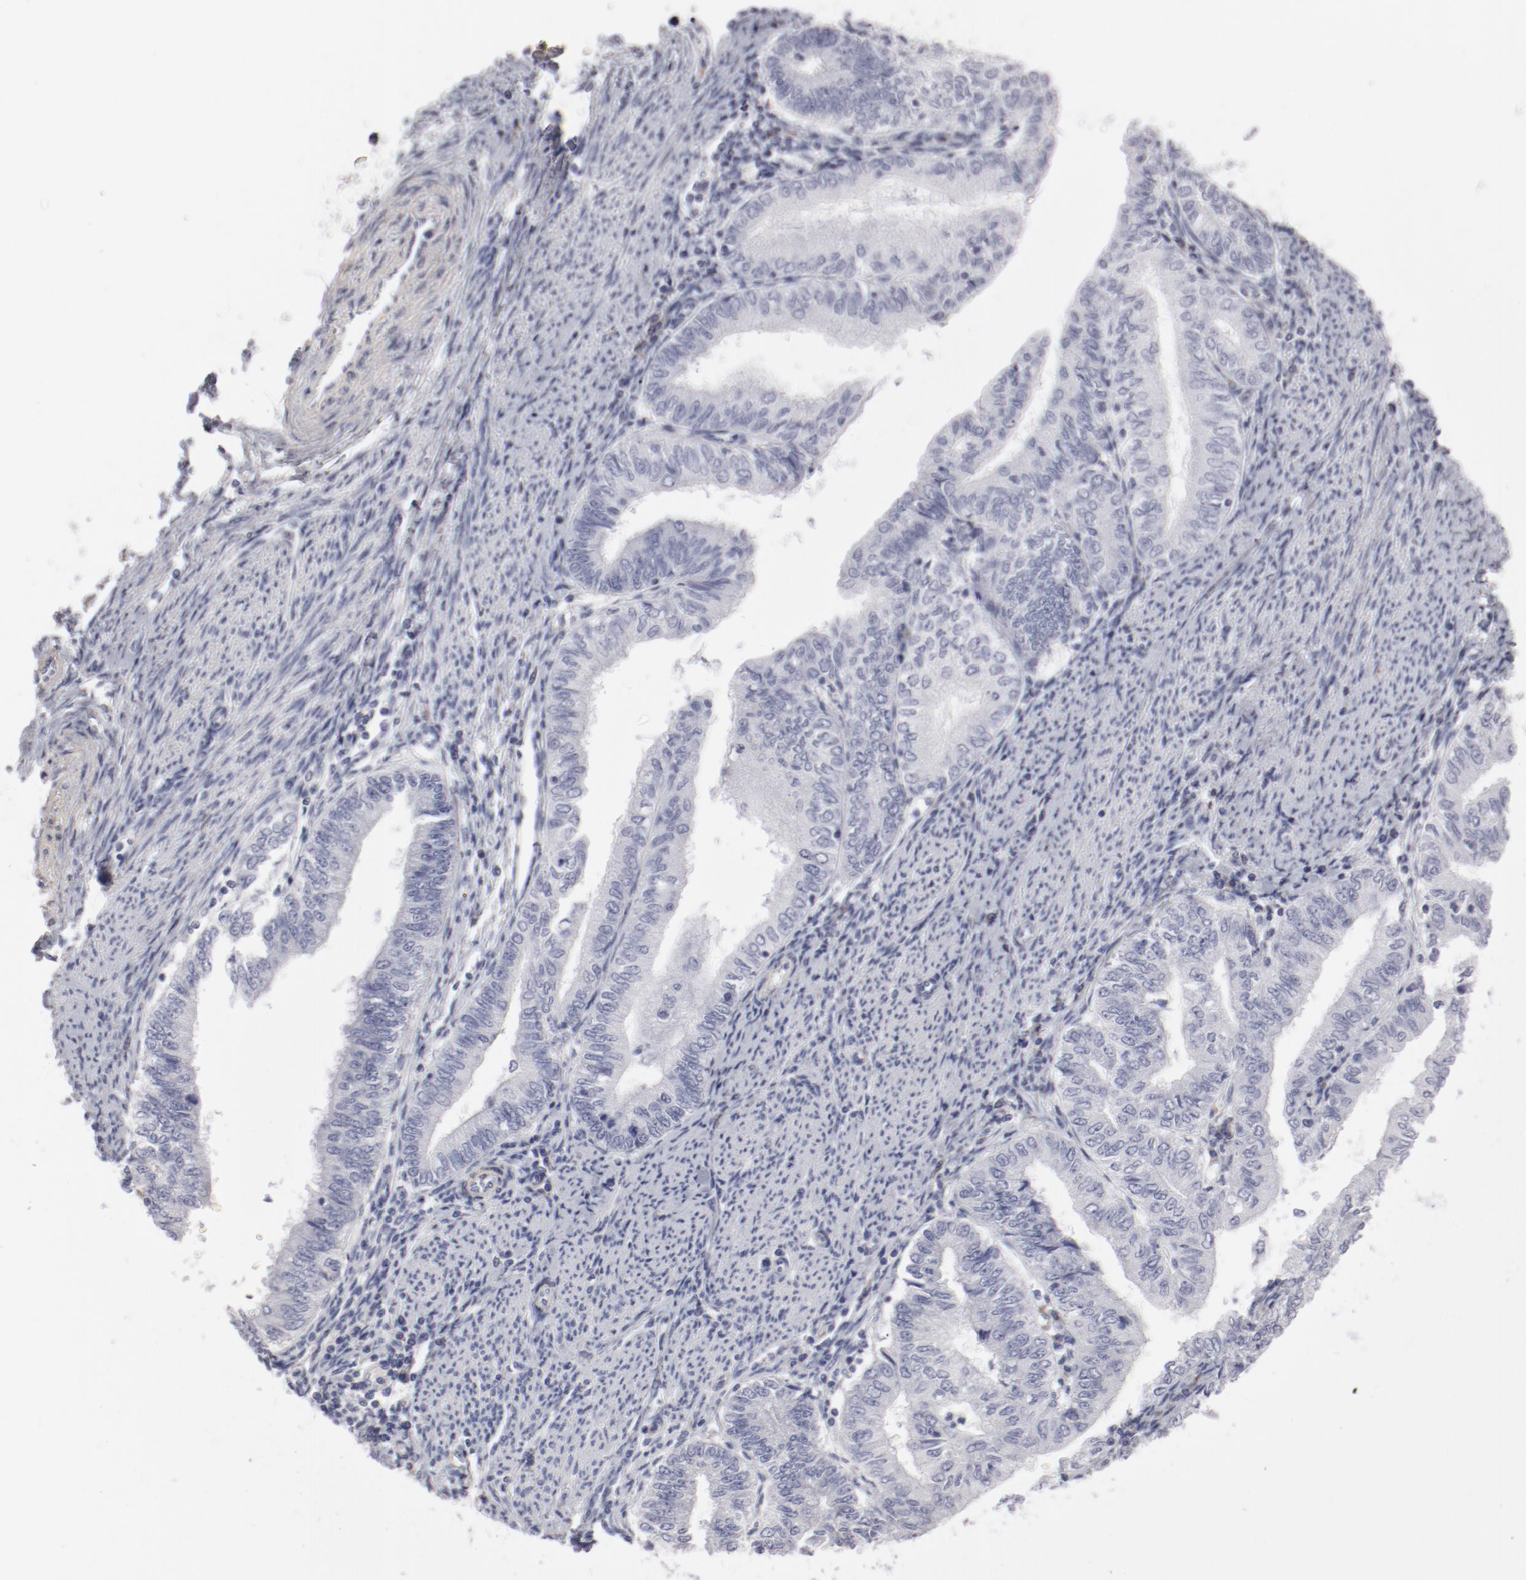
{"staining": {"intensity": "negative", "quantity": "none", "location": "none"}, "tissue": "endometrial cancer", "cell_type": "Tumor cells", "image_type": "cancer", "snomed": [{"axis": "morphology", "description": "Adenocarcinoma, NOS"}, {"axis": "topography", "description": "Endometrium"}], "caption": "This is an immunohistochemistry photomicrograph of endometrial adenocarcinoma. There is no positivity in tumor cells.", "gene": "LAX1", "patient": {"sex": "female", "age": 66}}